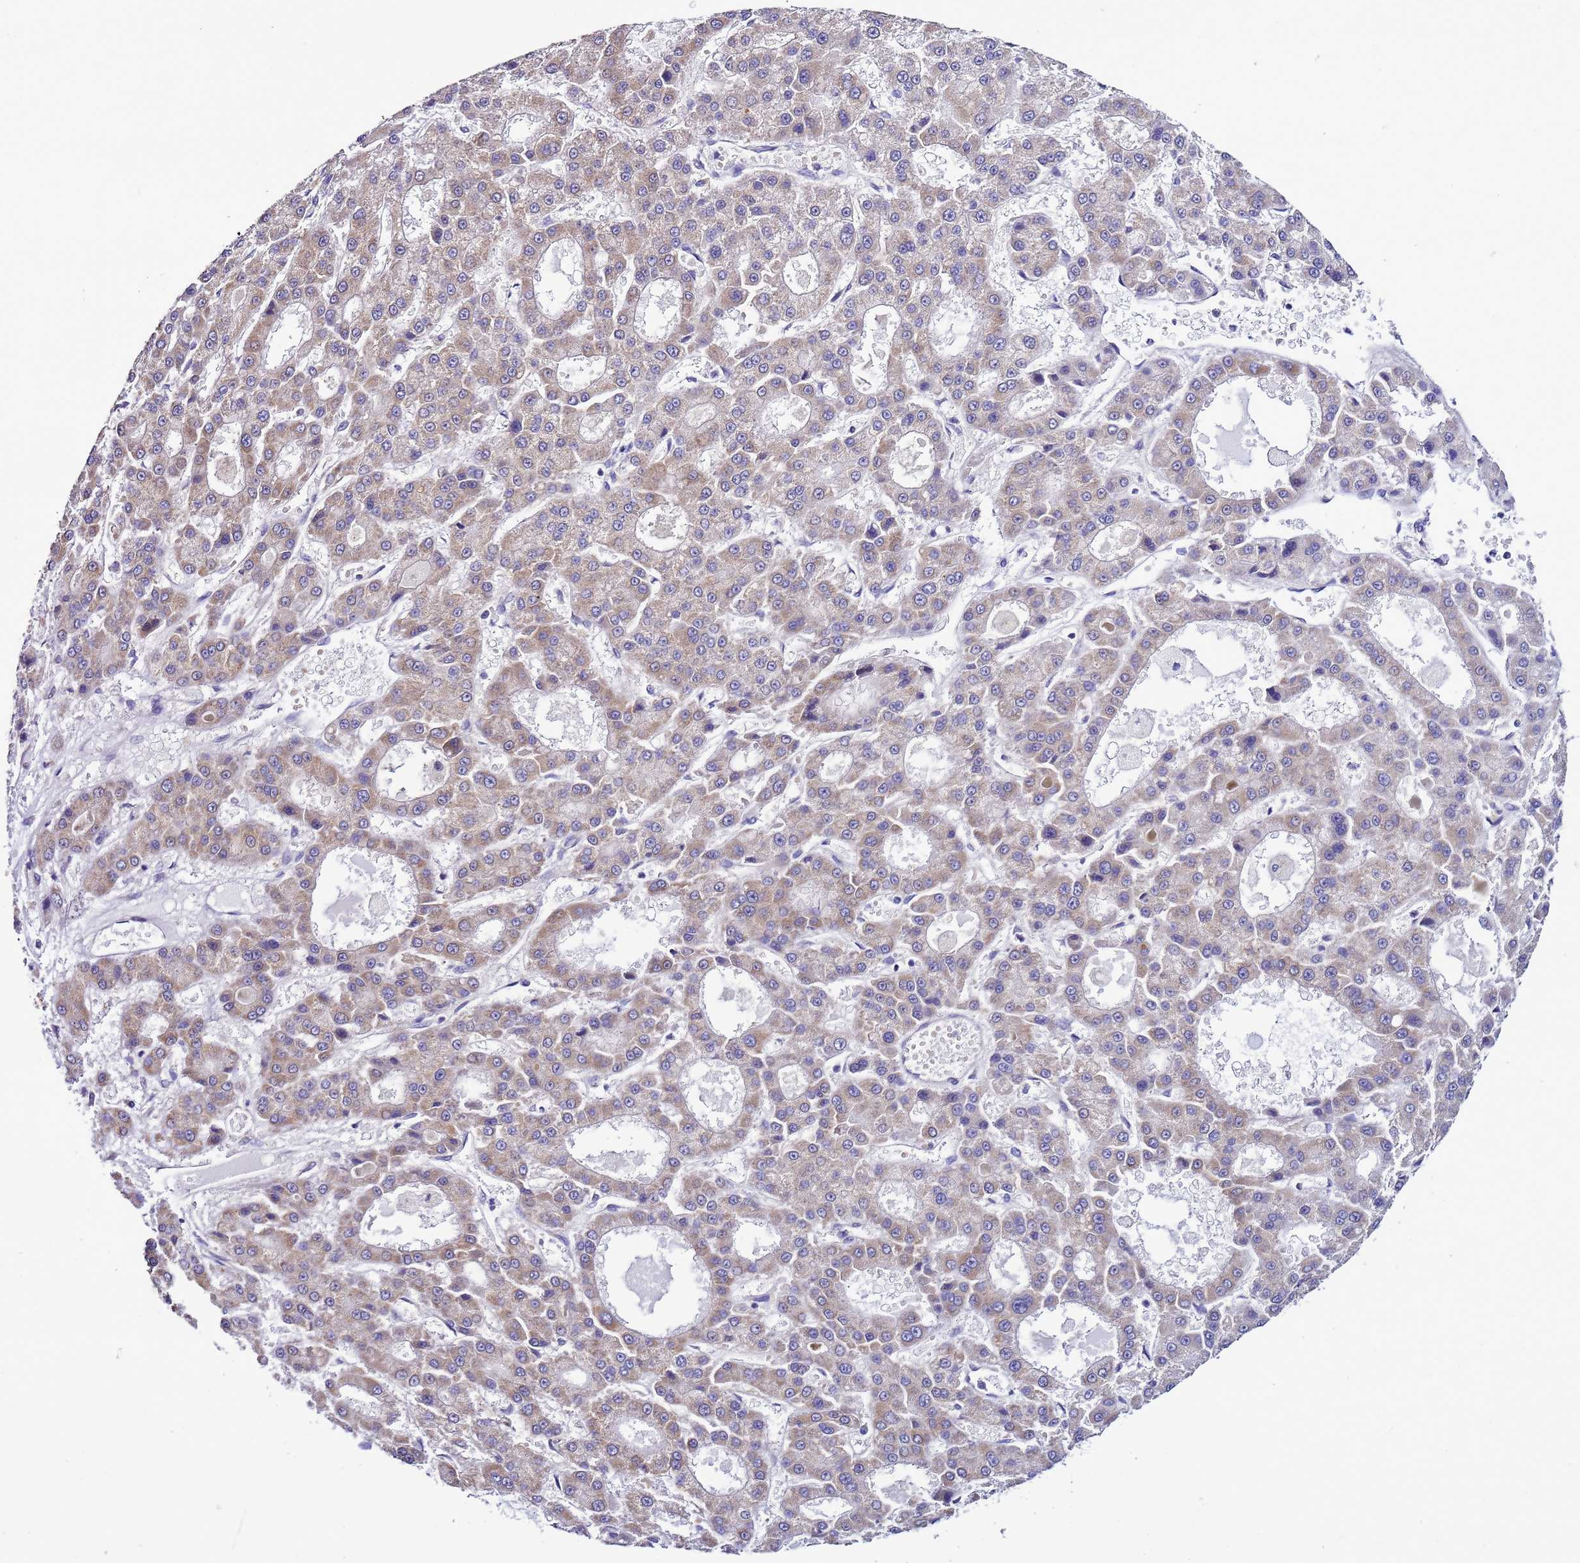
{"staining": {"intensity": "weak", "quantity": "25%-75%", "location": "cytoplasmic/membranous"}, "tissue": "liver cancer", "cell_type": "Tumor cells", "image_type": "cancer", "snomed": [{"axis": "morphology", "description": "Carcinoma, Hepatocellular, NOS"}, {"axis": "topography", "description": "Liver"}], "caption": "Human liver cancer (hepatocellular carcinoma) stained with a brown dye displays weak cytoplasmic/membranous positive staining in about 25%-75% of tumor cells.", "gene": "AHI1", "patient": {"sex": "male", "age": 70}}